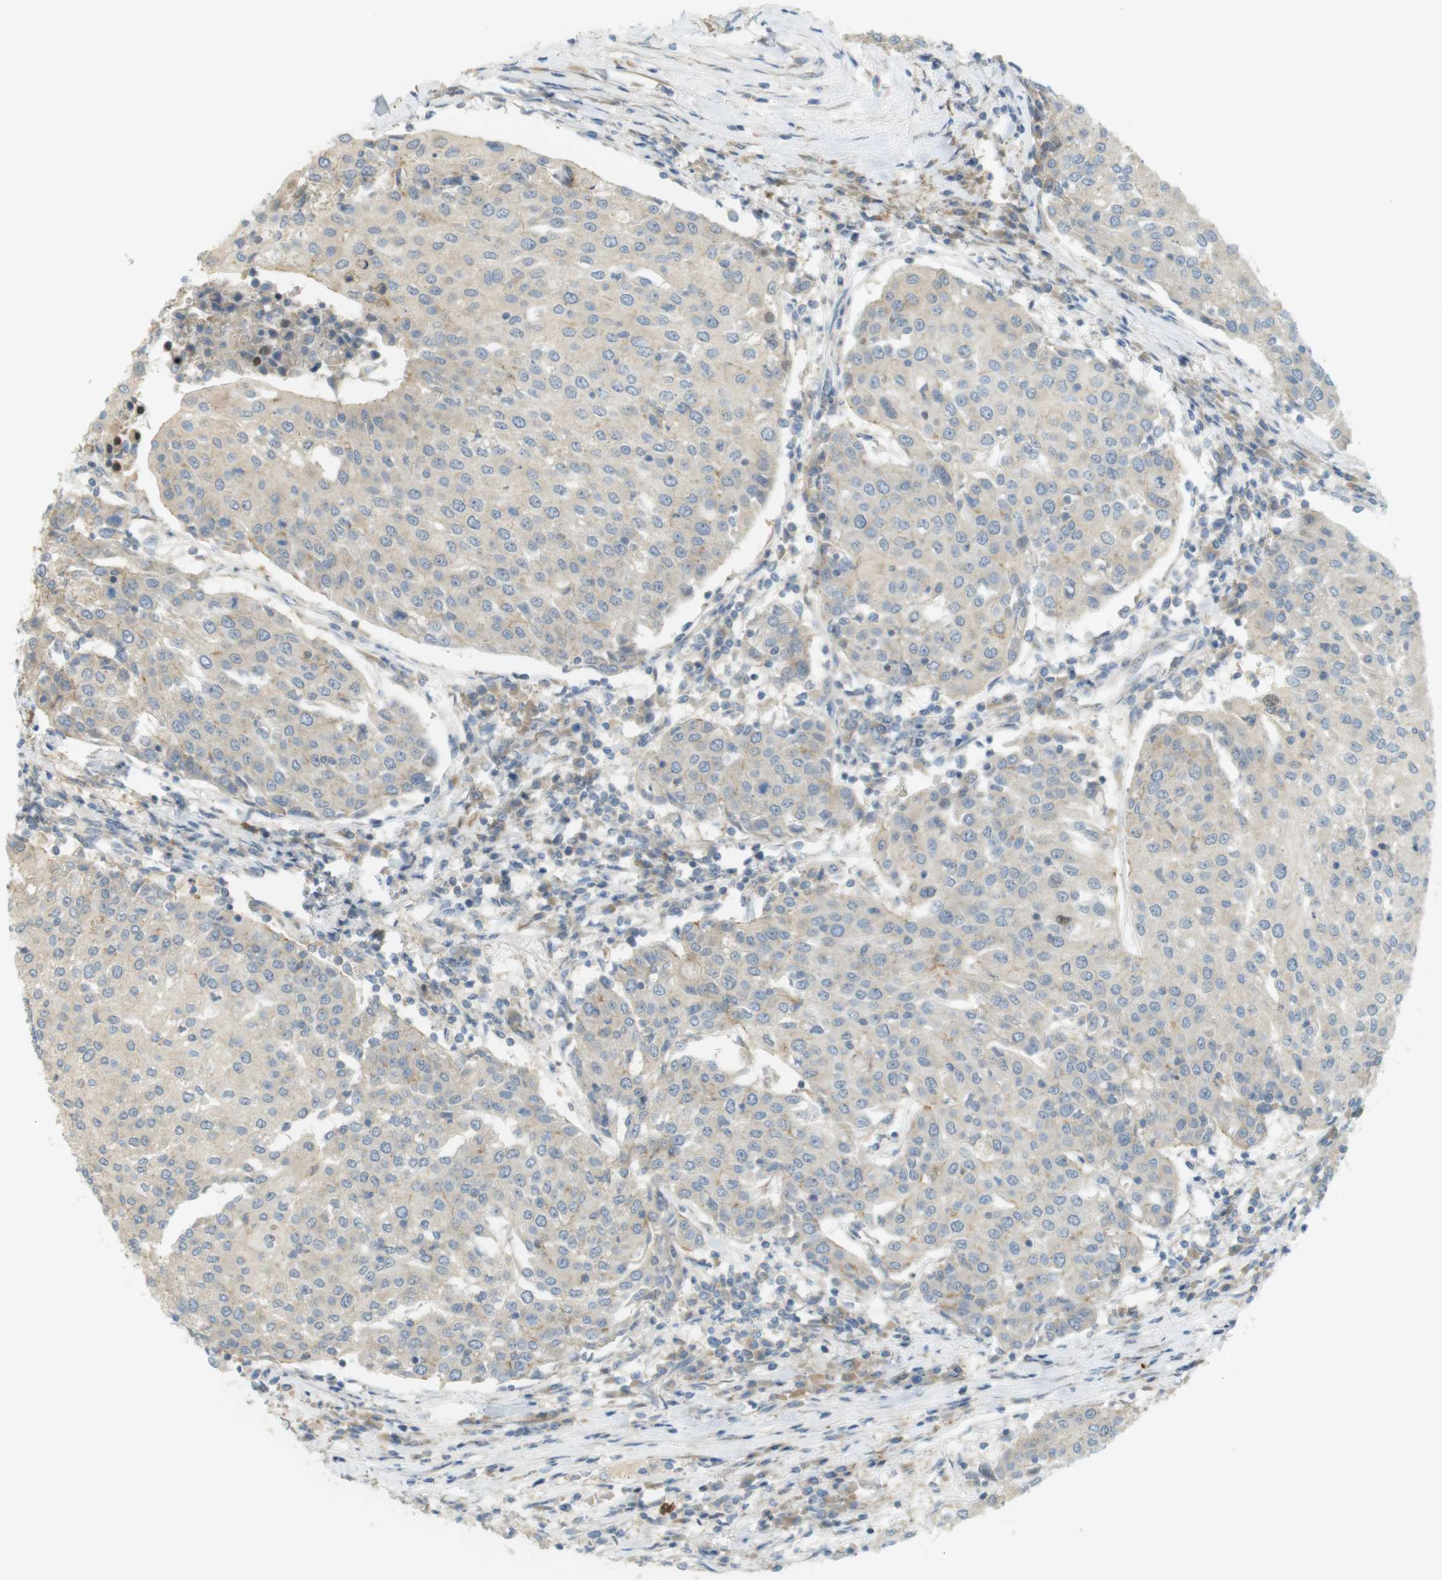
{"staining": {"intensity": "negative", "quantity": "none", "location": "none"}, "tissue": "urothelial cancer", "cell_type": "Tumor cells", "image_type": "cancer", "snomed": [{"axis": "morphology", "description": "Urothelial carcinoma, High grade"}, {"axis": "topography", "description": "Urinary bladder"}], "caption": "Protein analysis of high-grade urothelial carcinoma exhibits no significant positivity in tumor cells.", "gene": "CLRN3", "patient": {"sex": "female", "age": 85}}